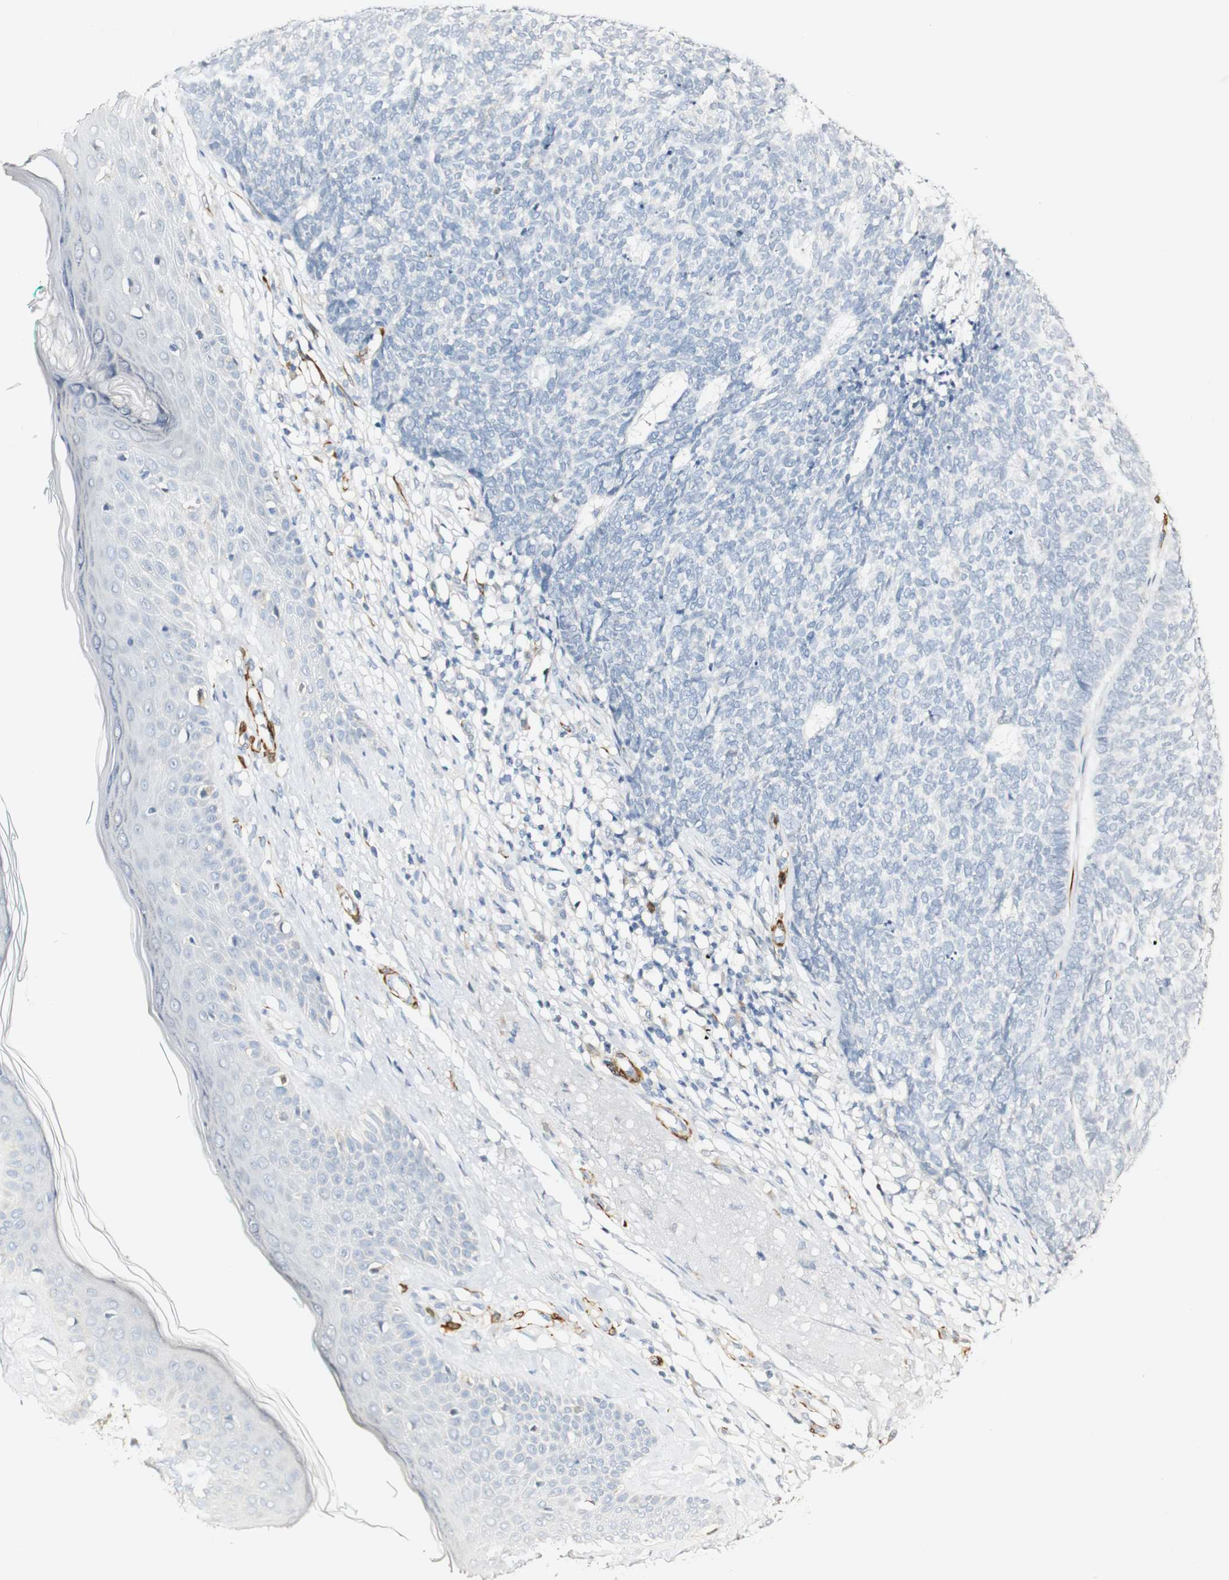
{"staining": {"intensity": "negative", "quantity": "none", "location": "none"}, "tissue": "skin cancer", "cell_type": "Tumor cells", "image_type": "cancer", "snomed": [{"axis": "morphology", "description": "Basal cell carcinoma"}, {"axis": "topography", "description": "Skin"}], "caption": "Human skin cancer (basal cell carcinoma) stained for a protein using IHC demonstrates no staining in tumor cells.", "gene": "FMO3", "patient": {"sex": "female", "age": 84}}